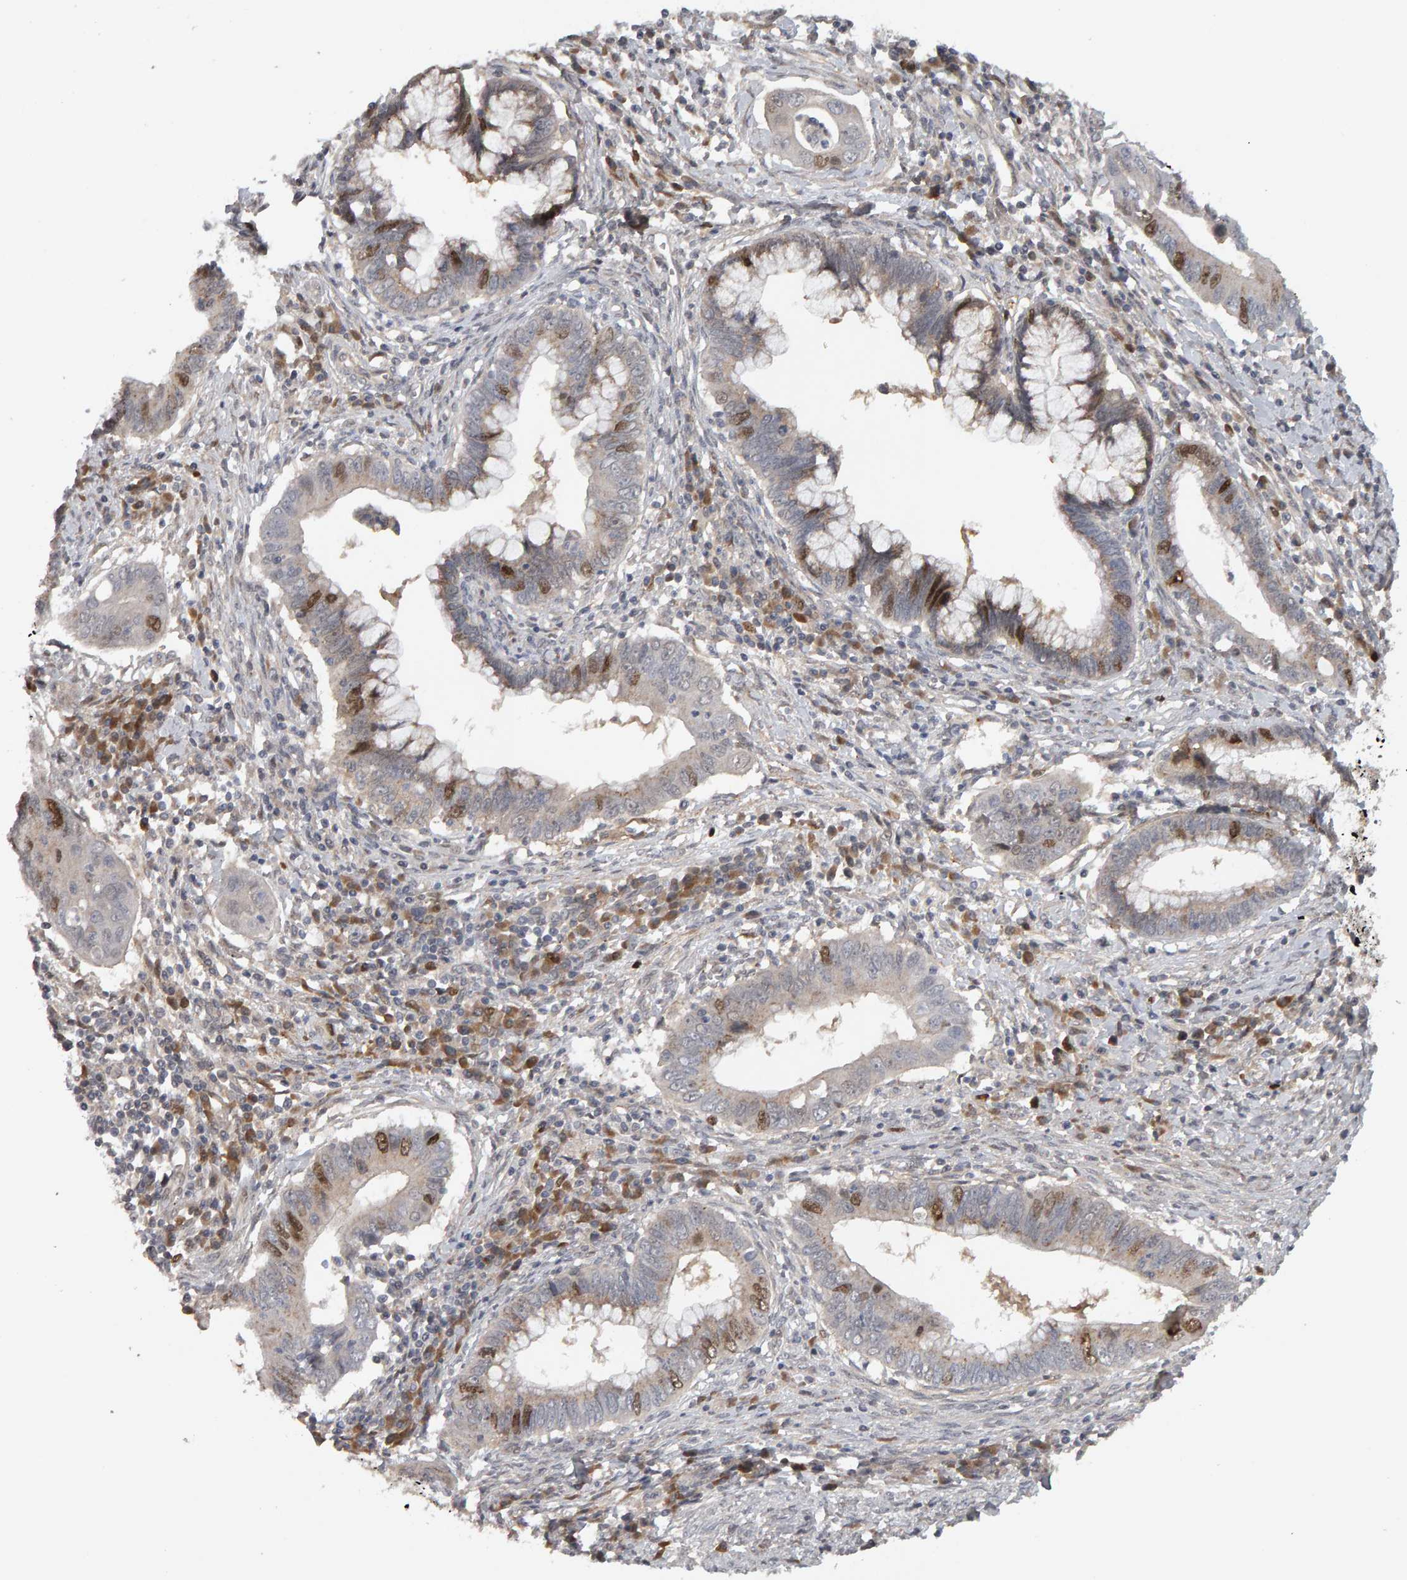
{"staining": {"intensity": "moderate", "quantity": "<25%", "location": "nuclear"}, "tissue": "cervical cancer", "cell_type": "Tumor cells", "image_type": "cancer", "snomed": [{"axis": "morphology", "description": "Adenocarcinoma, NOS"}, {"axis": "topography", "description": "Cervix"}], "caption": "Cervical cancer tissue shows moderate nuclear expression in approximately <25% of tumor cells", "gene": "CDCA5", "patient": {"sex": "female", "age": 44}}